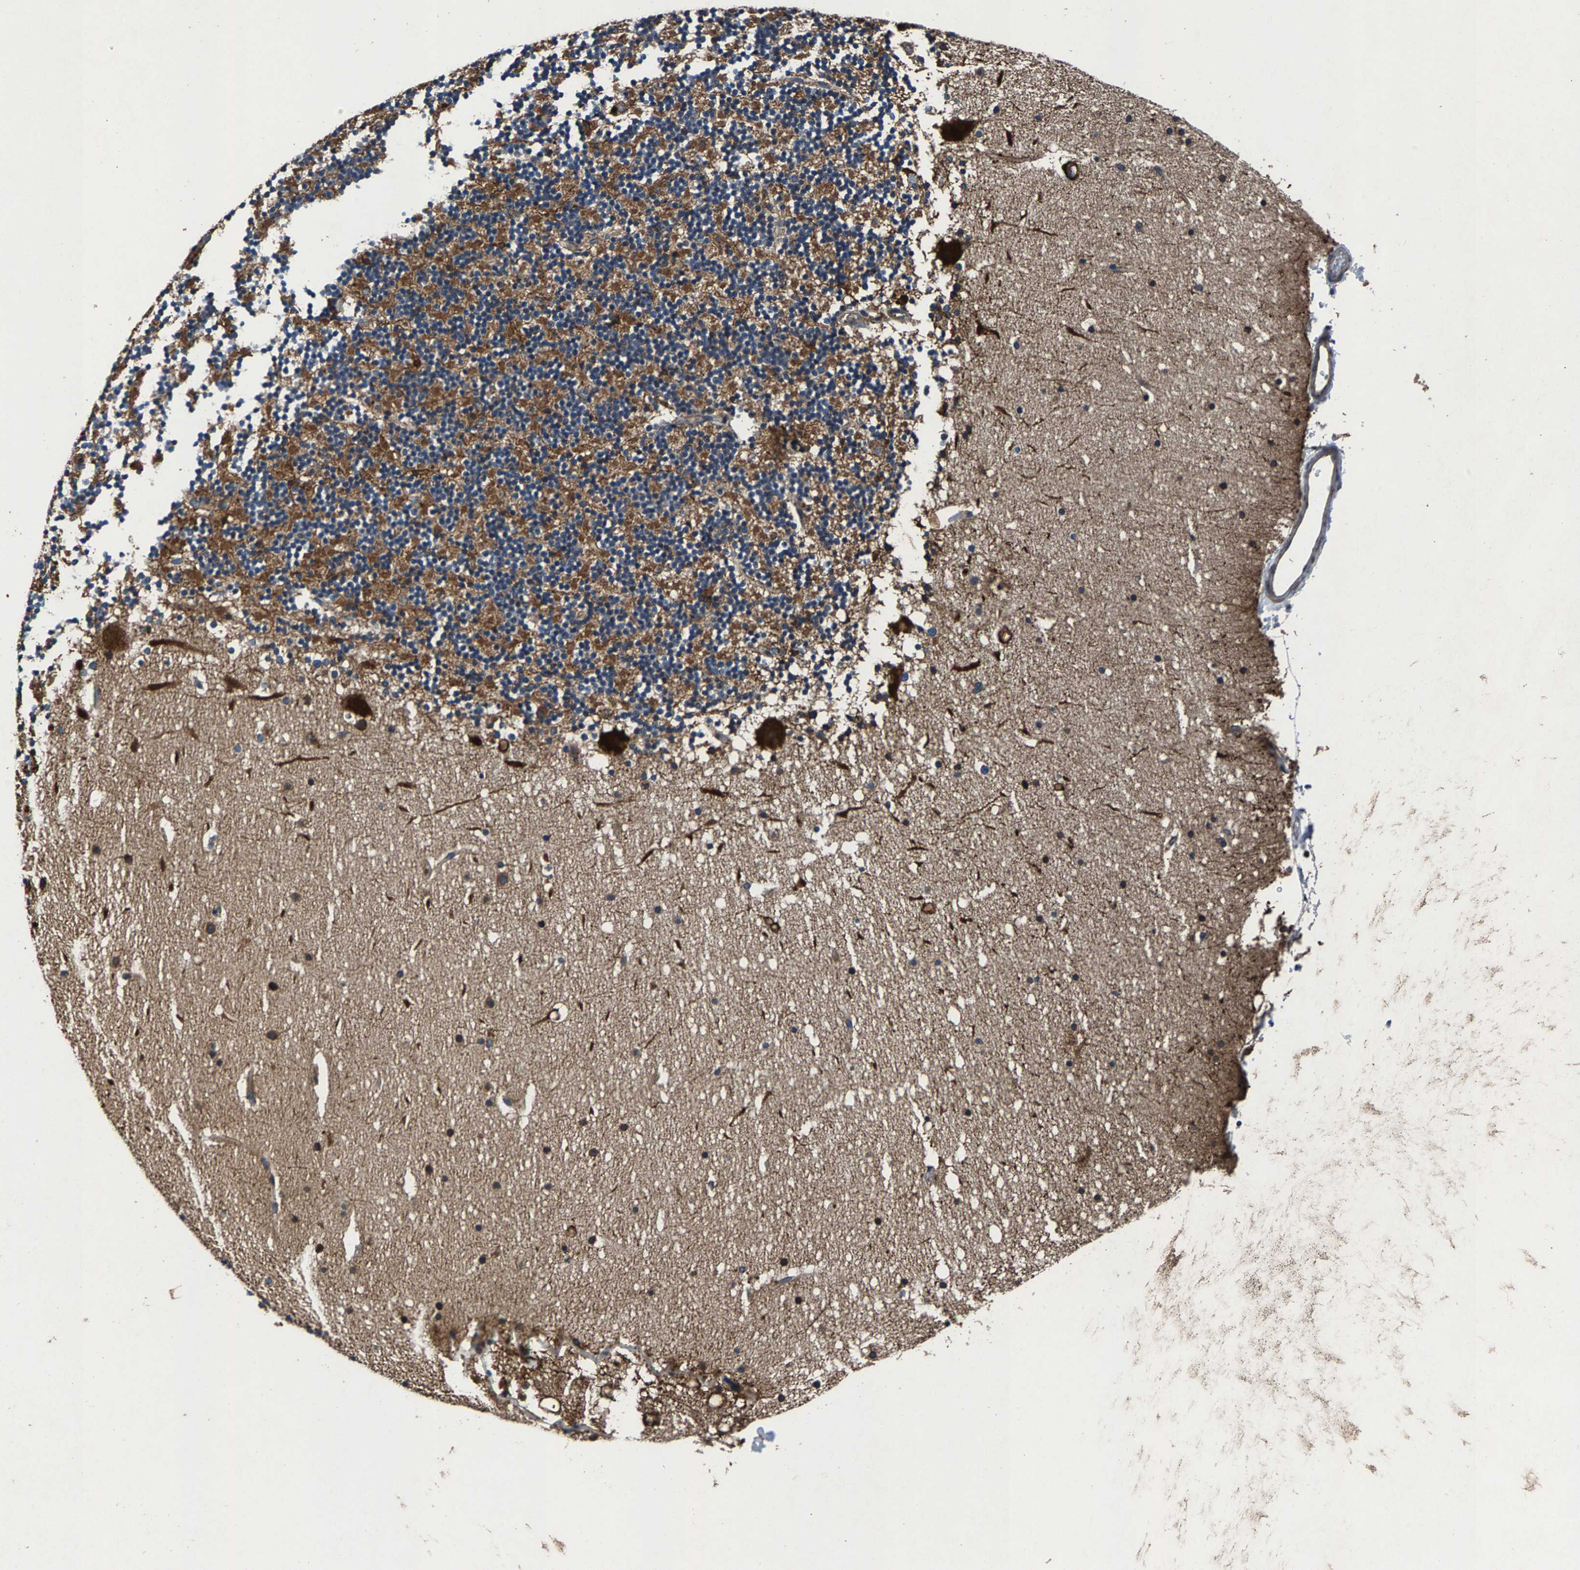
{"staining": {"intensity": "moderate", "quantity": ">75%", "location": "cytoplasmic/membranous"}, "tissue": "cerebellum", "cell_type": "Cells in granular layer", "image_type": "normal", "snomed": [{"axis": "morphology", "description": "Normal tissue, NOS"}, {"axis": "topography", "description": "Cerebellum"}], "caption": "Immunohistochemical staining of unremarkable cerebellum displays medium levels of moderate cytoplasmic/membranous expression in approximately >75% of cells in granular layer.", "gene": "LPCAT1", "patient": {"sex": "male", "age": 57}}